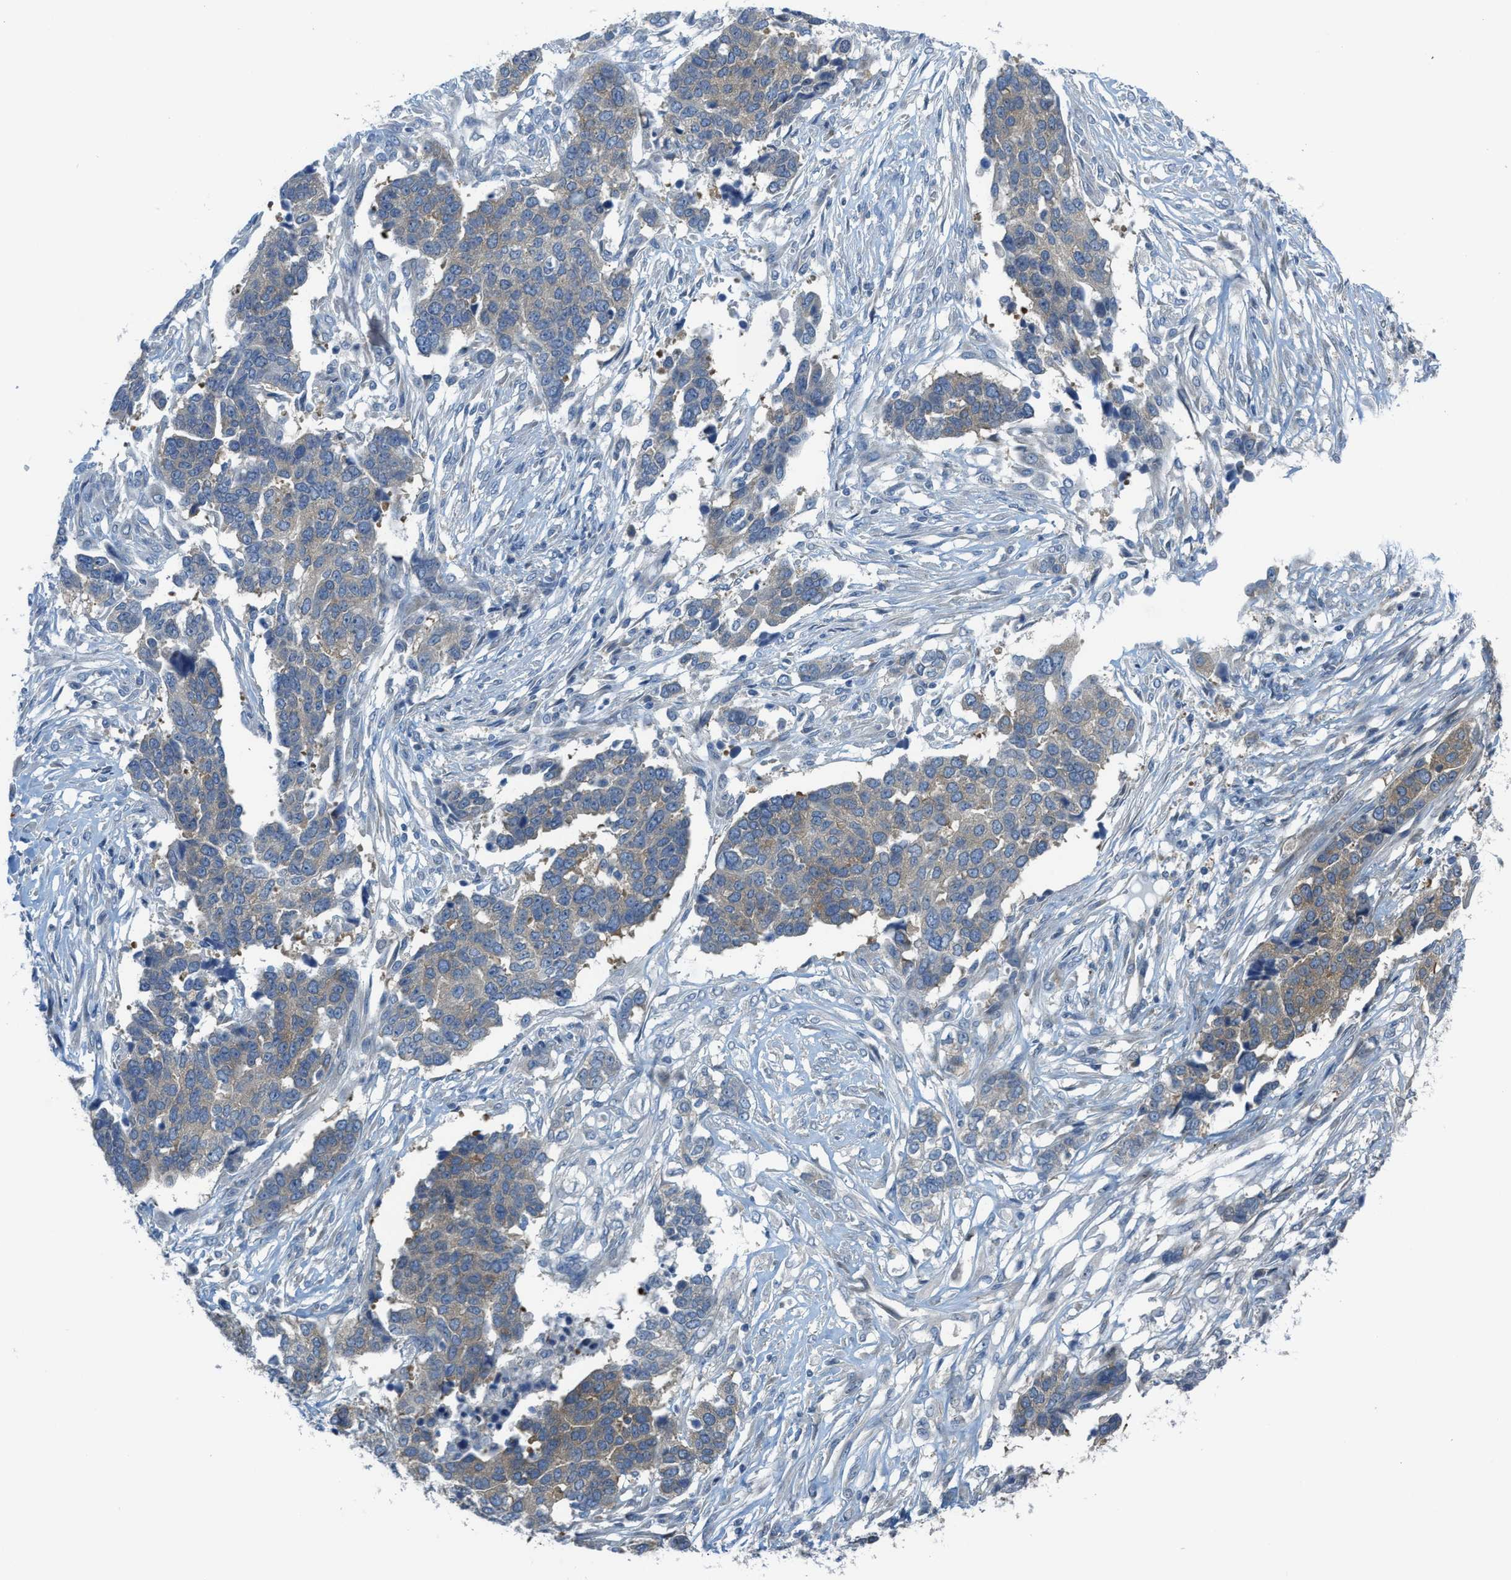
{"staining": {"intensity": "weak", "quantity": "25%-75%", "location": "cytoplasmic/membranous"}, "tissue": "ovarian cancer", "cell_type": "Tumor cells", "image_type": "cancer", "snomed": [{"axis": "morphology", "description": "Cystadenocarcinoma, serous, NOS"}, {"axis": "topography", "description": "Ovary"}], "caption": "Human ovarian cancer (serous cystadenocarcinoma) stained for a protein (brown) exhibits weak cytoplasmic/membranous positive positivity in approximately 25%-75% of tumor cells.", "gene": "KLHDC10", "patient": {"sex": "female", "age": 44}}